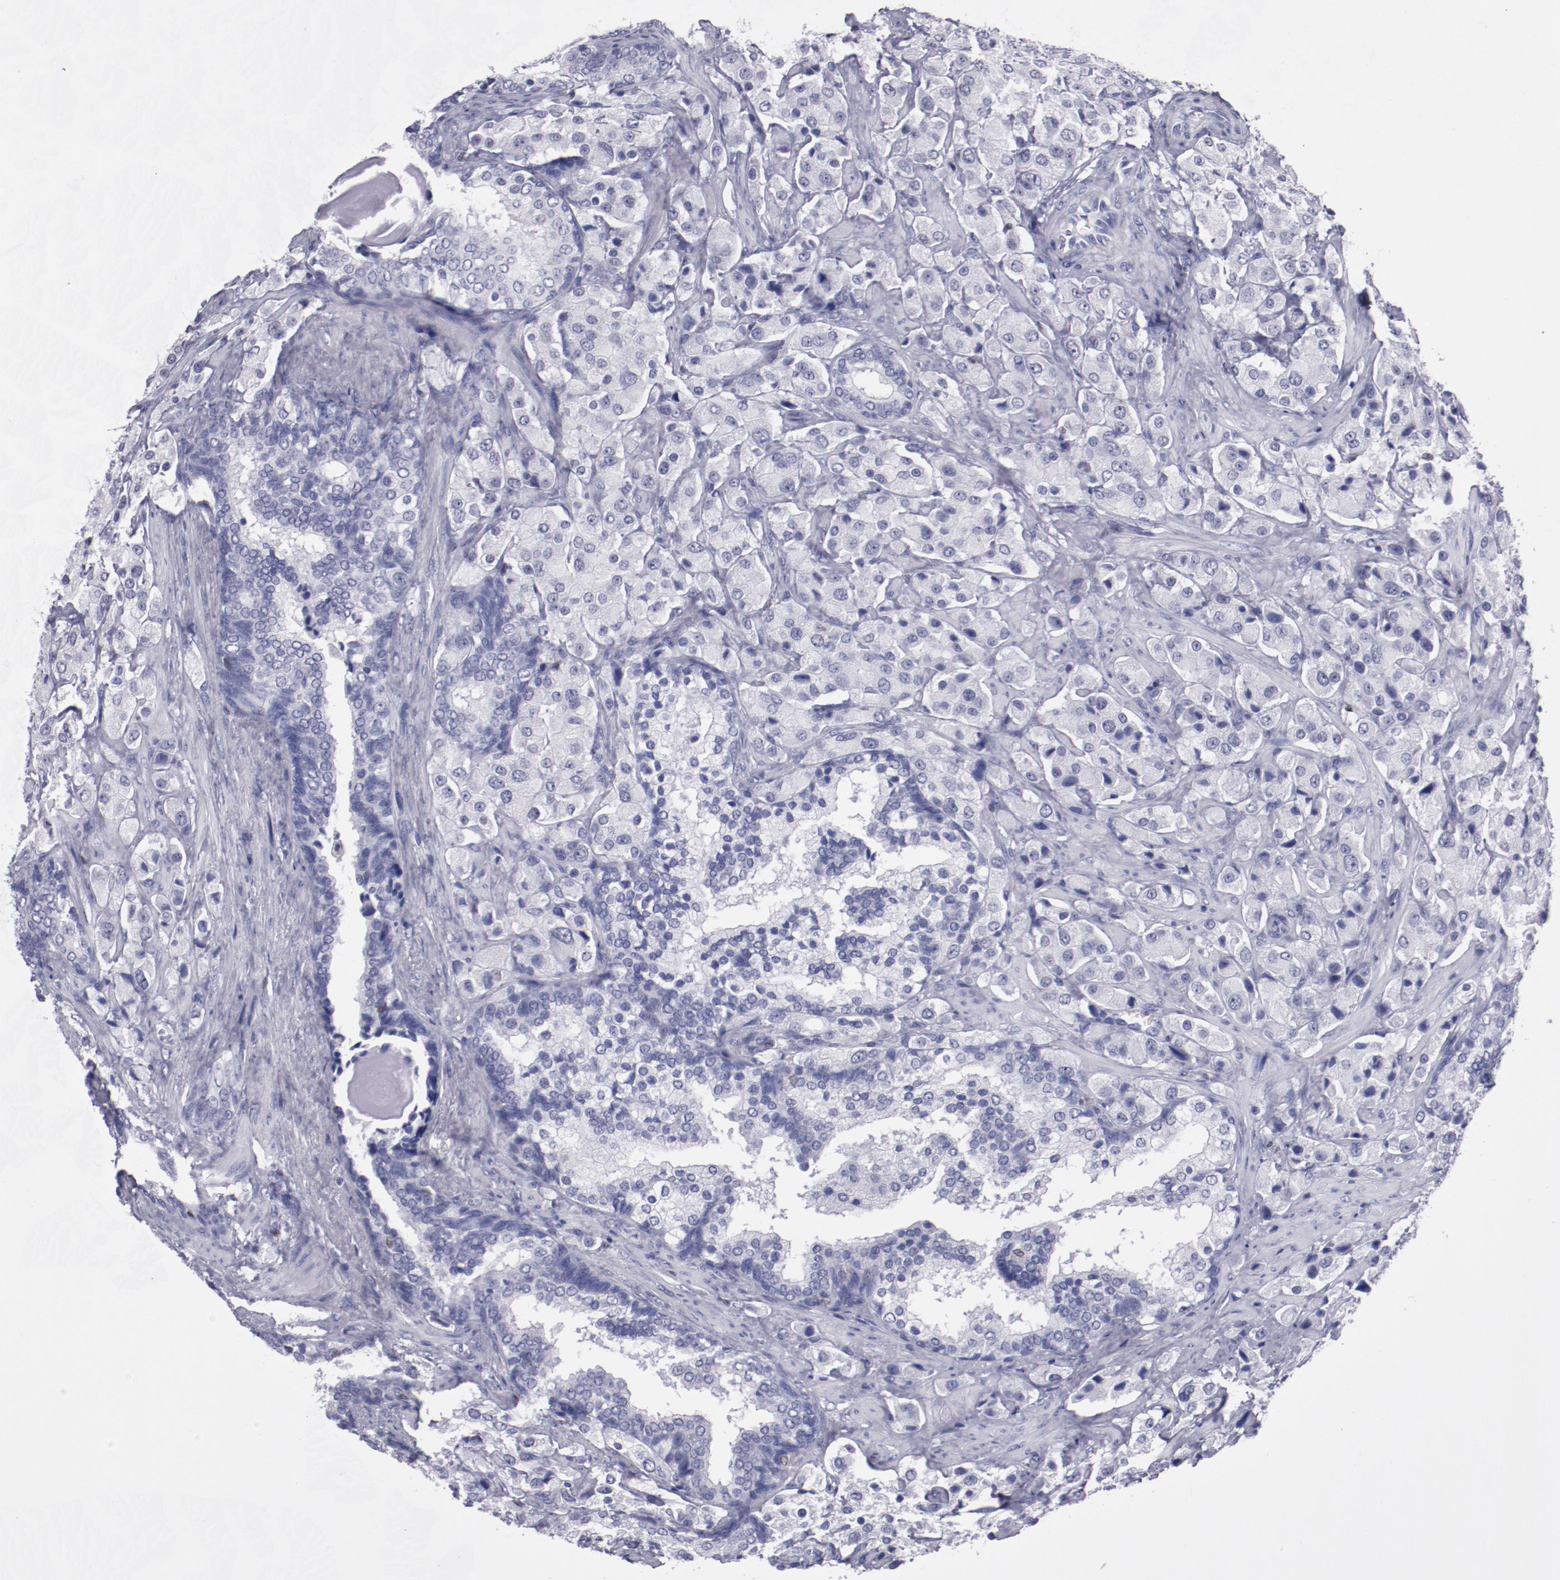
{"staining": {"intensity": "negative", "quantity": "none", "location": "none"}, "tissue": "prostate cancer", "cell_type": "Tumor cells", "image_type": "cancer", "snomed": [{"axis": "morphology", "description": "Adenocarcinoma, Medium grade"}, {"axis": "topography", "description": "Prostate"}], "caption": "Tumor cells are negative for brown protein staining in medium-grade adenocarcinoma (prostate). The staining was performed using DAB (3,3'-diaminobenzidine) to visualize the protein expression in brown, while the nuclei were stained in blue with hematoxylin (Magnification: 20x).", "gene": "IRF8", "patient": {"sex": "male", "age": 70}}